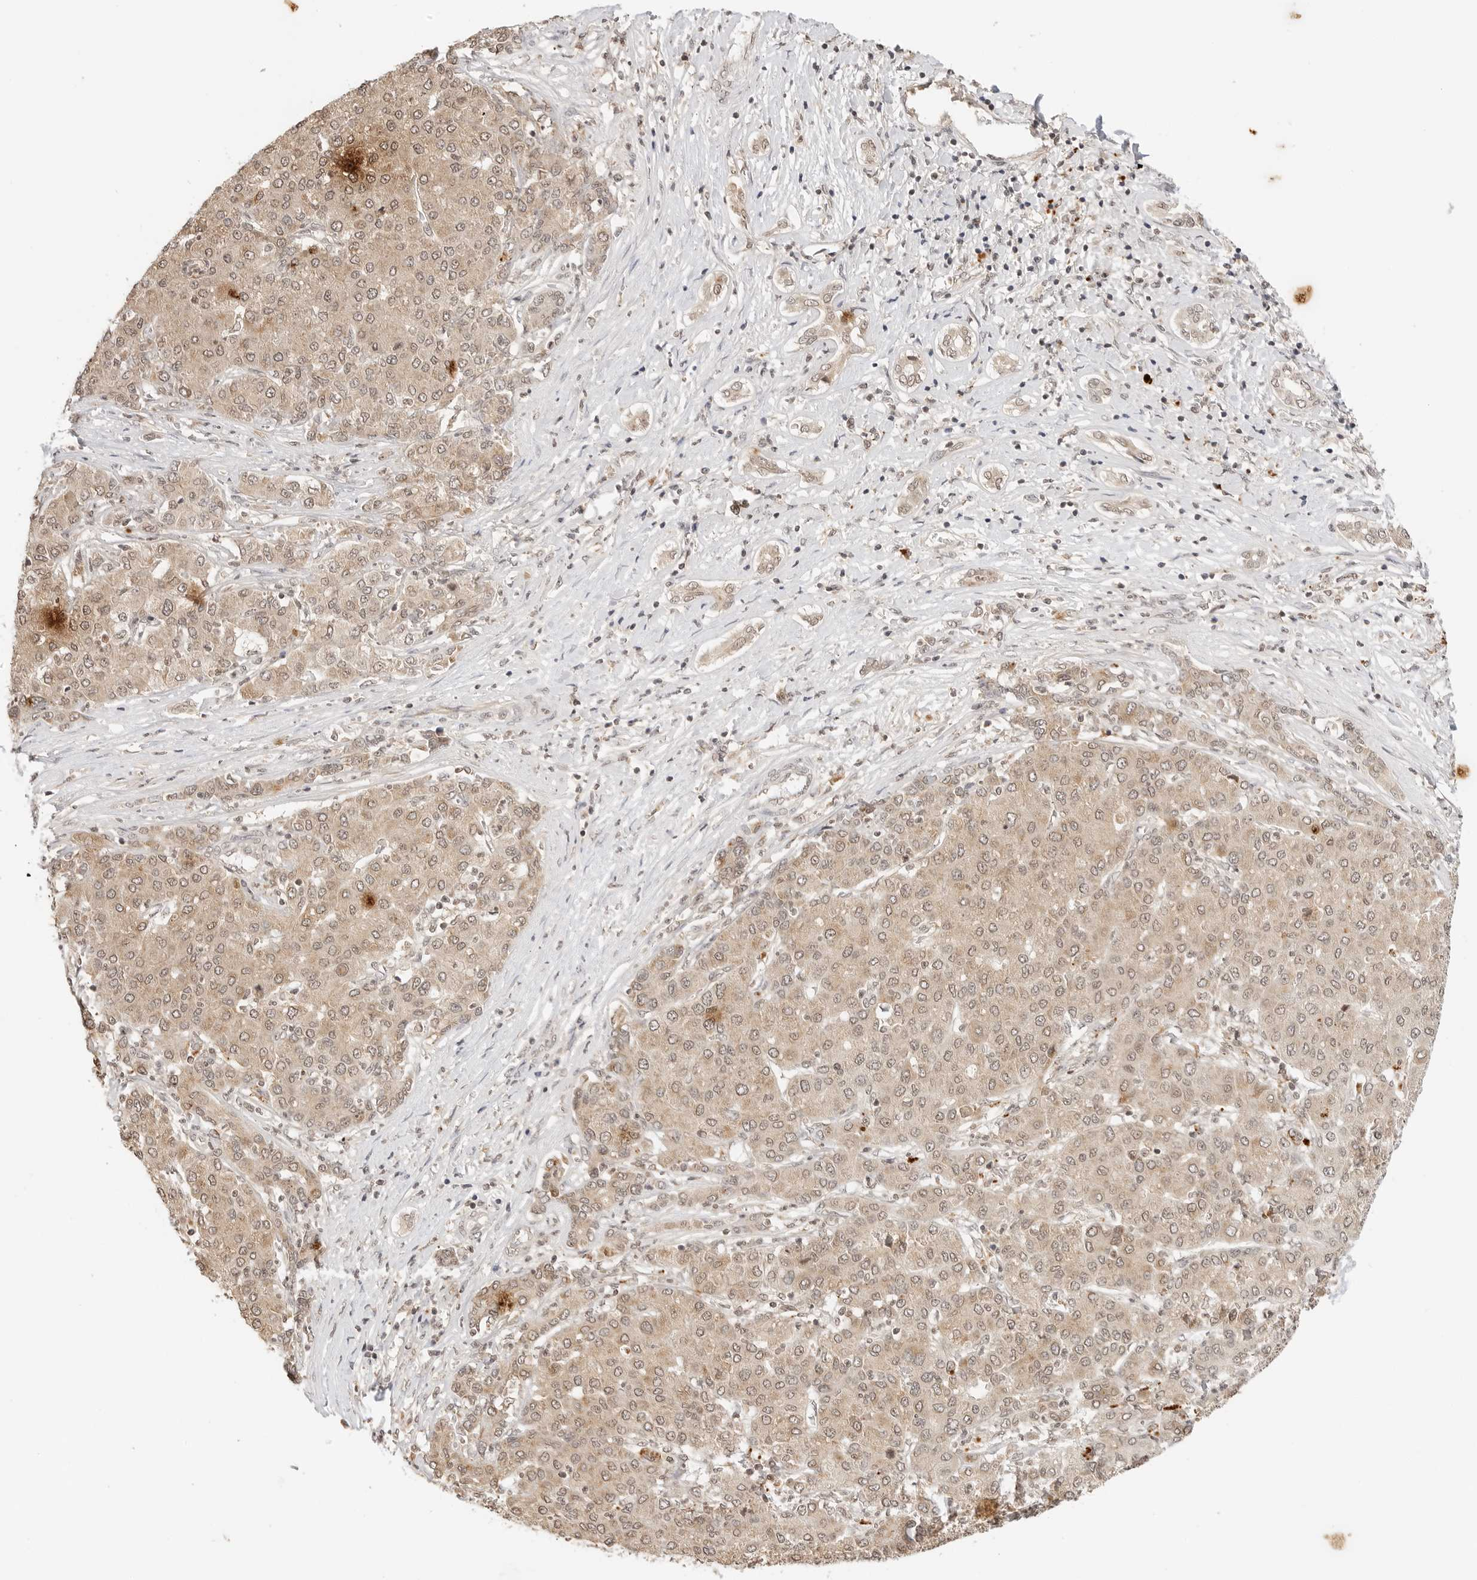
{"staining": {"intensity": "weak", "quantity": ">75%", "location": "cytoplasmic/membranous,nuclear"}, "tissue": "liver cancer", "cell_type": "Tumor cells", "image_type": "cancer", "snomed": [{"axis": "morphology", "description": "Carcinoma, Hepatocellular, NOS"}, {"axis": "topography", "description": "Liver"}], "caption": "Human liver cancer (hepatocellular carcinoma) stained with a brown dye shows weak cytoplasmic/membranous and nuclear positive staining in approximately >75% of tumor cells.", "gene": "GPR34", "patient": {"sex": "male", "age": 65}}